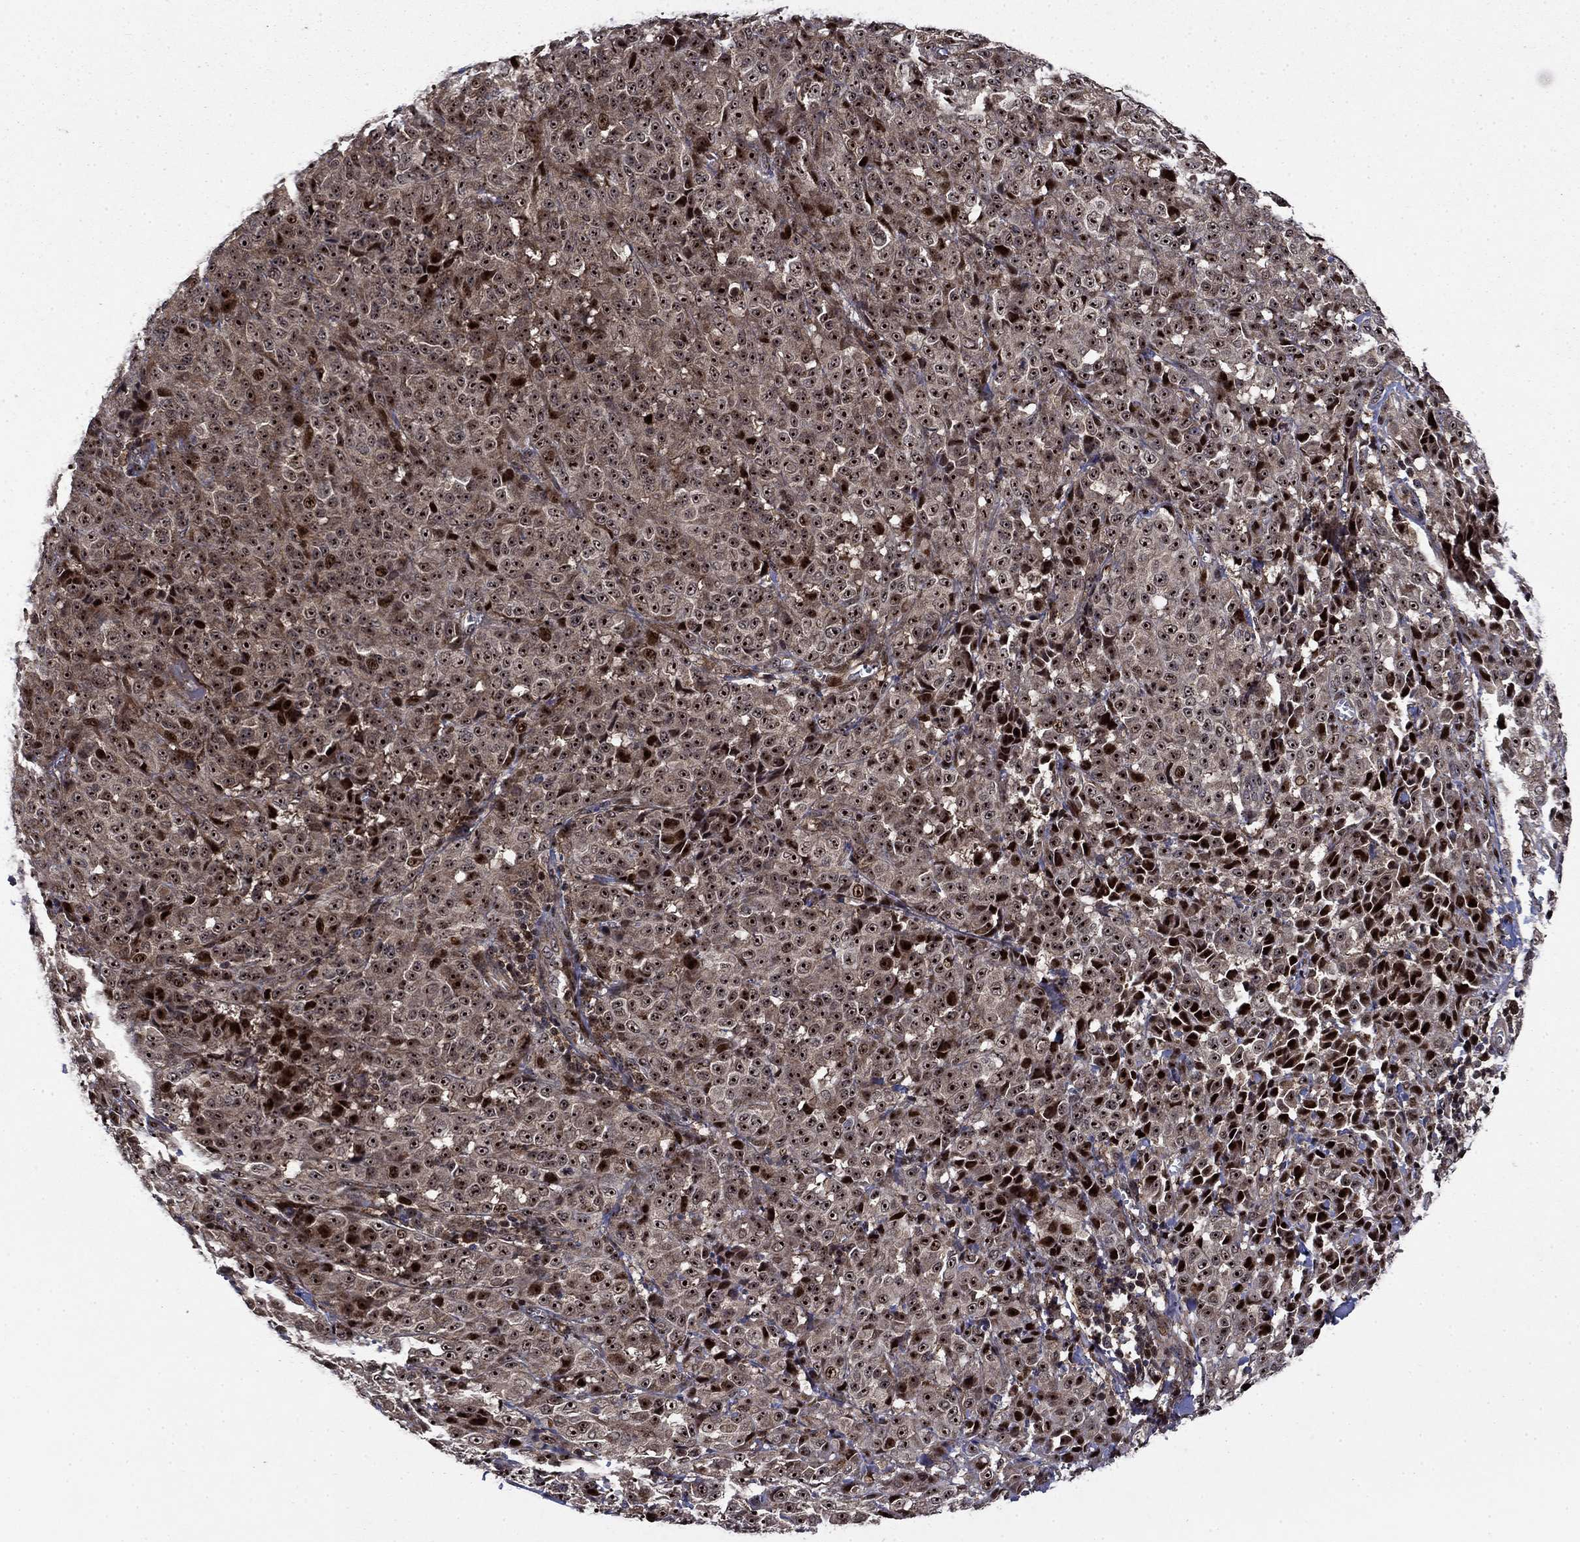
{"staining": {"intensity": "moderate", "quantity": ">75%", "location": "cytoplasmic/membranous,nuclear"}, "tissue": "melanoma", "cell_type": "Tumor cells", "image_type": "cancer", "snomed": [{"axis": "morphology", "description": "Malignant melanoma, NOS"}, {"axis": "topography", "description": "Skin"}], "caption": "The image shows a brown stain indicating the presence of a protein in the cytoplasmic/membranous and nuclear of tumor cells in malignant melanoma.", "gene": "AGTPBP1", "patient": {"sex": "male", "age": 89}}